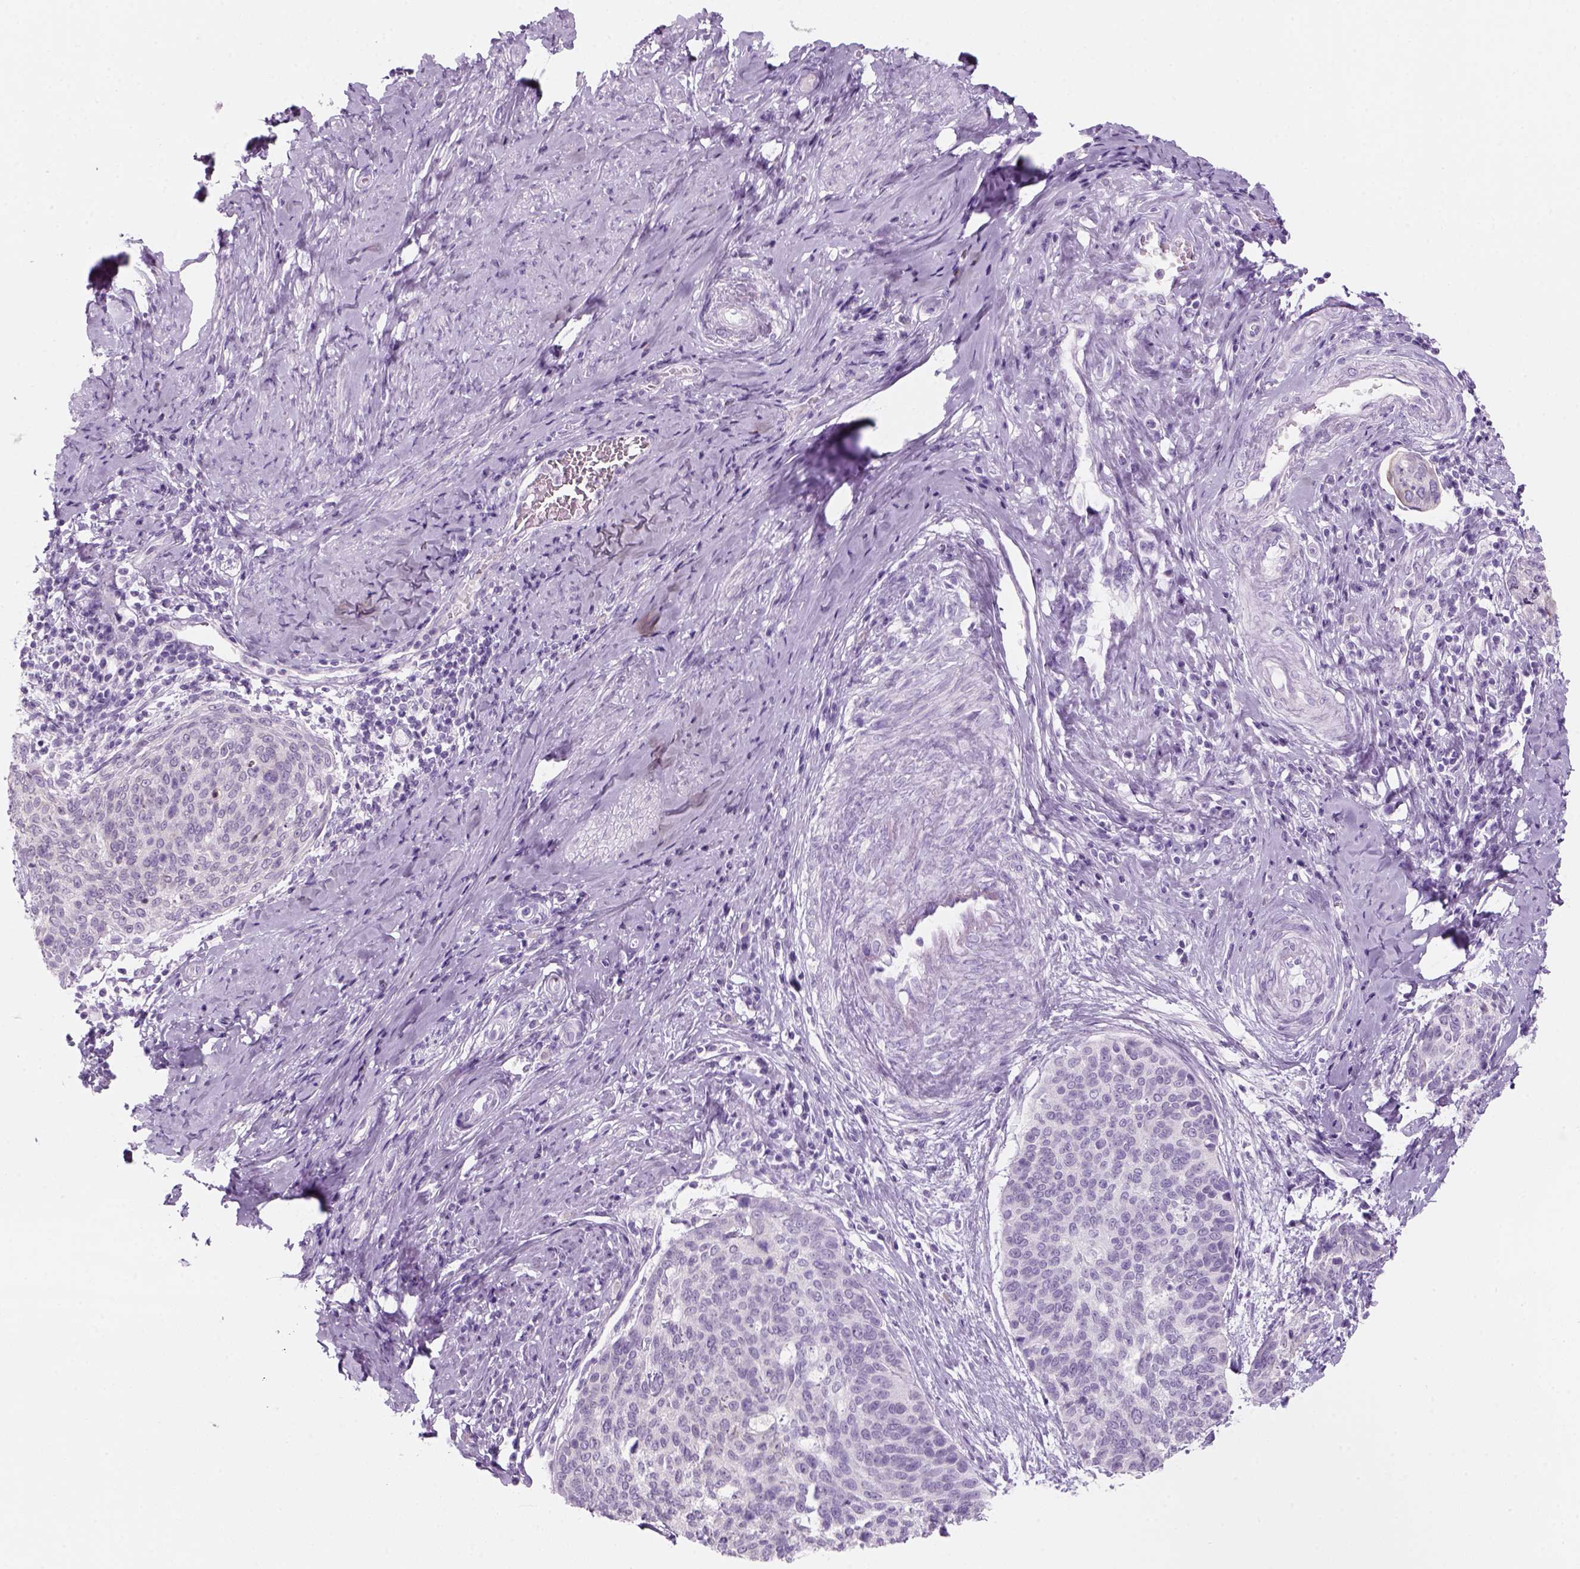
{"staining": {"intensity": "negative", "quantity": "none", "location": "none"}, "tissue": "cervical cancer", "cell_type": "Tumor cells", "image_type": "cancer", "snomed": [{"axis": "morphology", "description": "Squamous cell carcinoma, NOS"}, {"axis": "topography", "description": "Cervix"}], "caption": "Tumor cells are negative for protein expression in human cervical cancer.", "gene": "KRTAP11-1", "patient": {"sex": "female", "age": 69}}